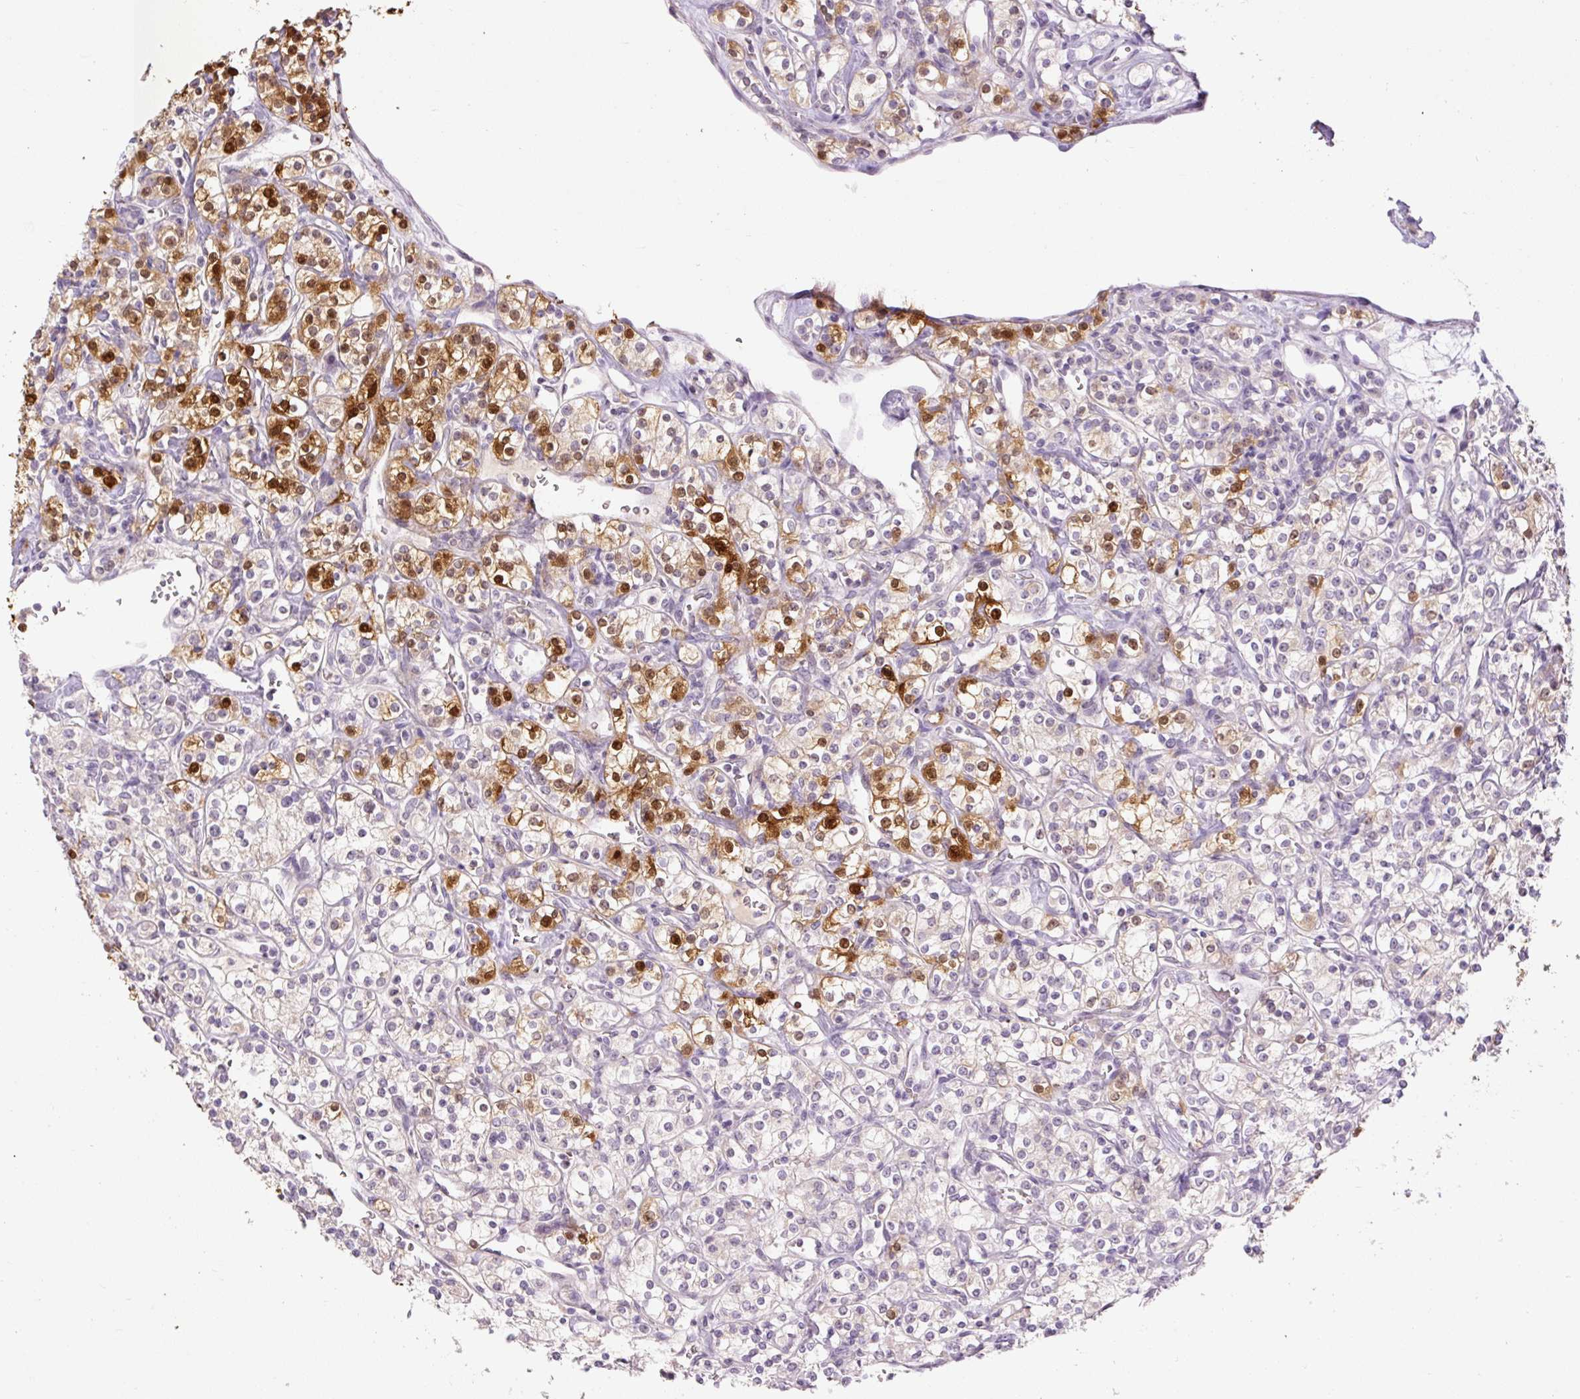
{"staining": {"intensity": "moderate", "quantity": "25%-75%", "location": "cytoplasmic/membranous,nuclear"}, "tissue": "renal cancer", "cell_type": "Tumor cells", "image_type": "cancer", "snomed": [{"axis": "morphology", "description": "Adenocarcinoma, NOS"}, {"axis": "topography", "description": "Kidney"}], "caption": "Immunohistochemical staining of renal adenocarcinoma demonstrates moderate cytoplasmic/membranous and nuclear protein expression in approximately 25%-75% of tumor cells. (DAB IHC, brown staining for protein, blue staining for nuclei).", "gene": "FABP7", "patient": {"sex": "male", "age": 77}}